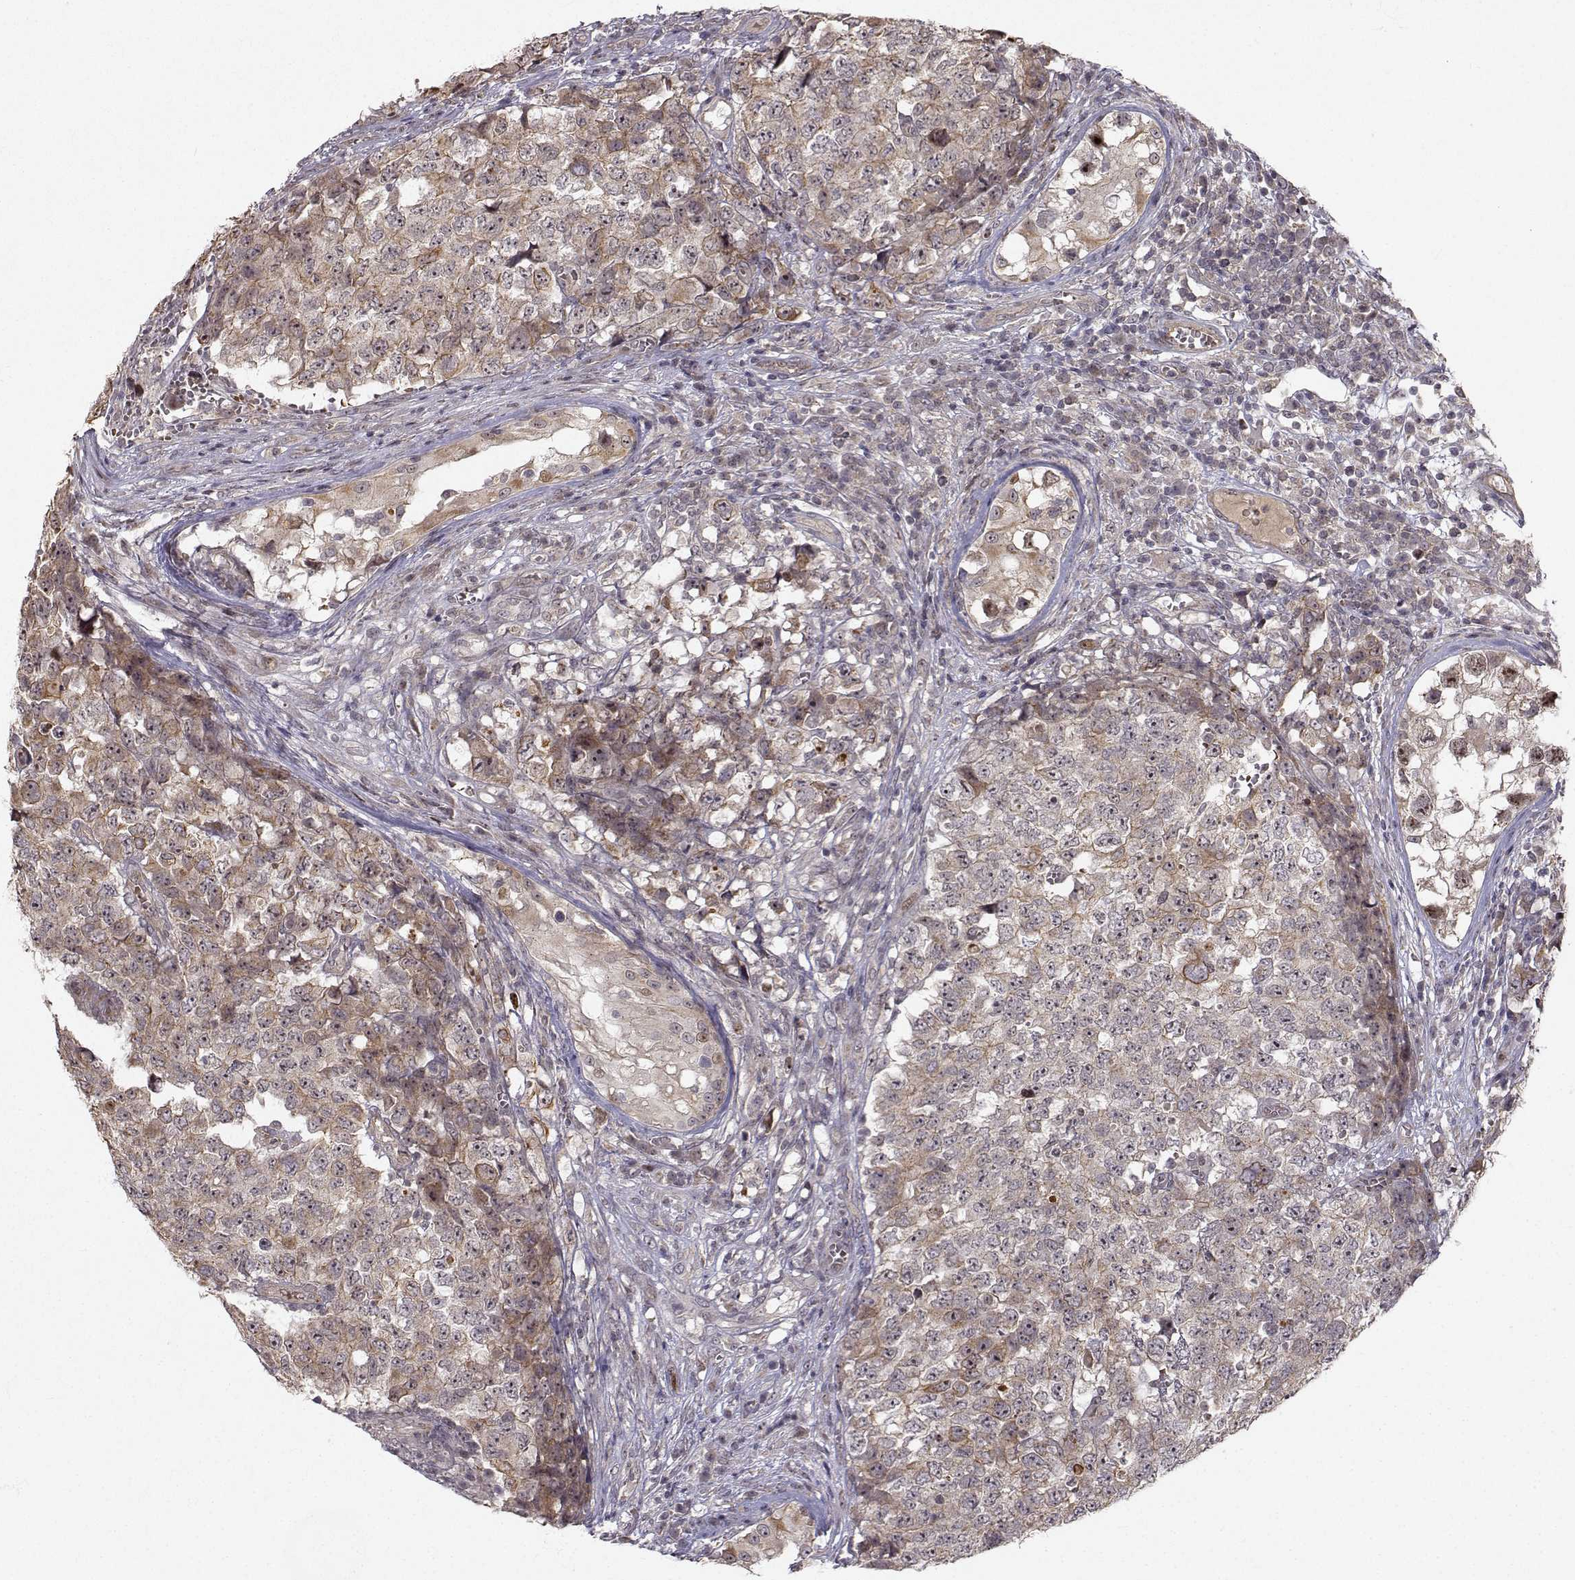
{"staining": {"intensity": "moderate", "quantity": "25%-75%", "location": "cytoplasmic/membranous"}, "tissue": "testis cancer", "cell_type": "Tumor cells", "image_type": "cancer", "snomed": [{"axis": "morphology", "description": "Carcinoma, Embryonal, NOS"}, {"axis": "topography", "description": "Testis"}], "caption": "This is an image of IHC staining of testis cancer (embryonal carcinoma), which shows moderate staining in the cytoplasmic/membranous of tumor cells.", "gene": "APC", "patient": {"sex": "male", "age": 23}}